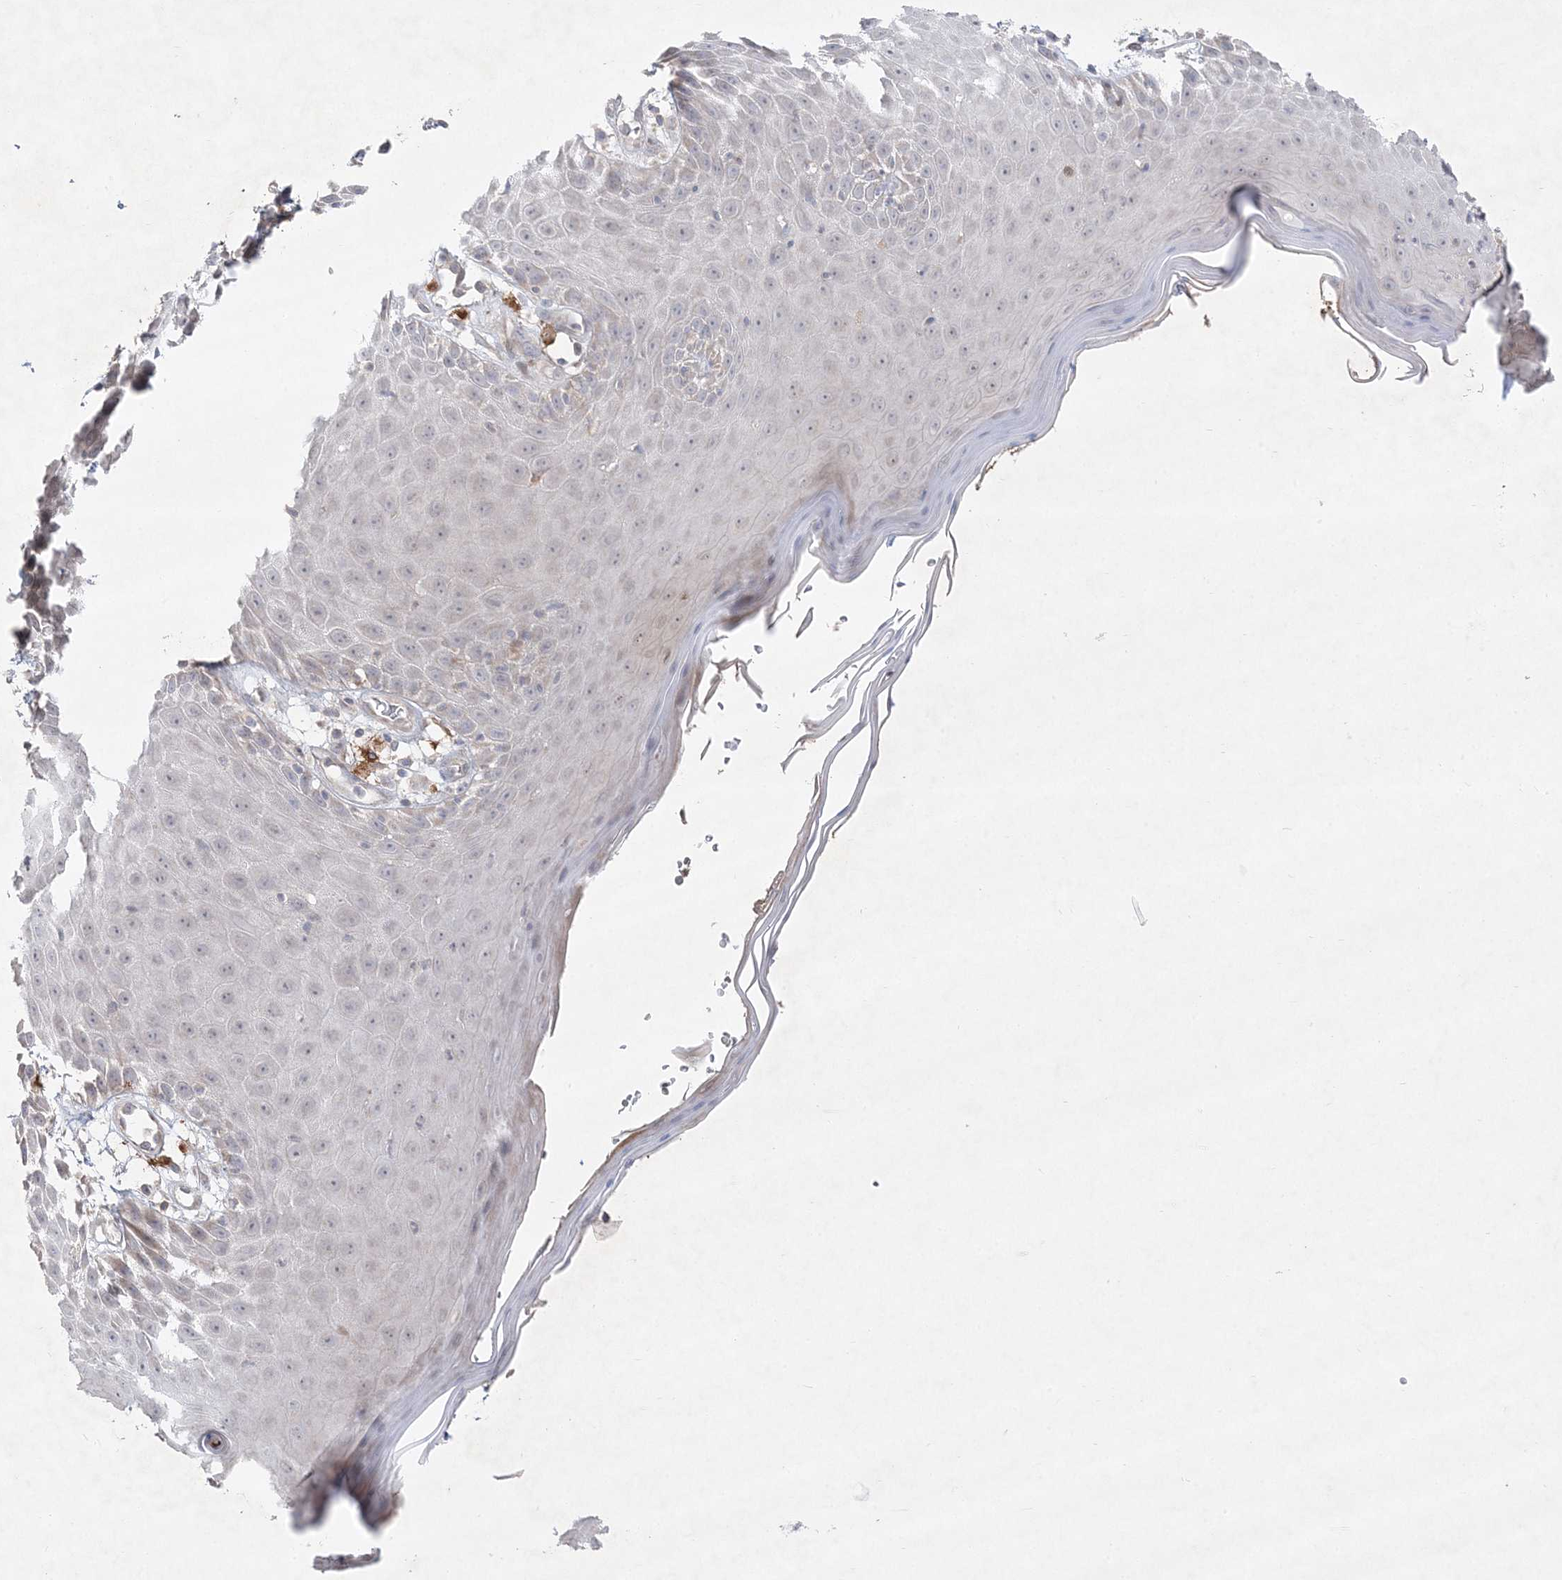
{"staining": {"intensity": "negative", "quantity": "none", "location": "none"}, "tissue": "skin", "cell_type": "Epidermal cells", "image_type": "normal", "snomed": [{"axis": "morphology", "description": "Normal tissue, NOS"}, {"axis": "topography", "description": "Vulva"}], "caption": "The IHC micrograph has no significant expression in epidermal cells of skin.", "gene": "CLNK", "patient": {"sex": "female", "age": 68}}